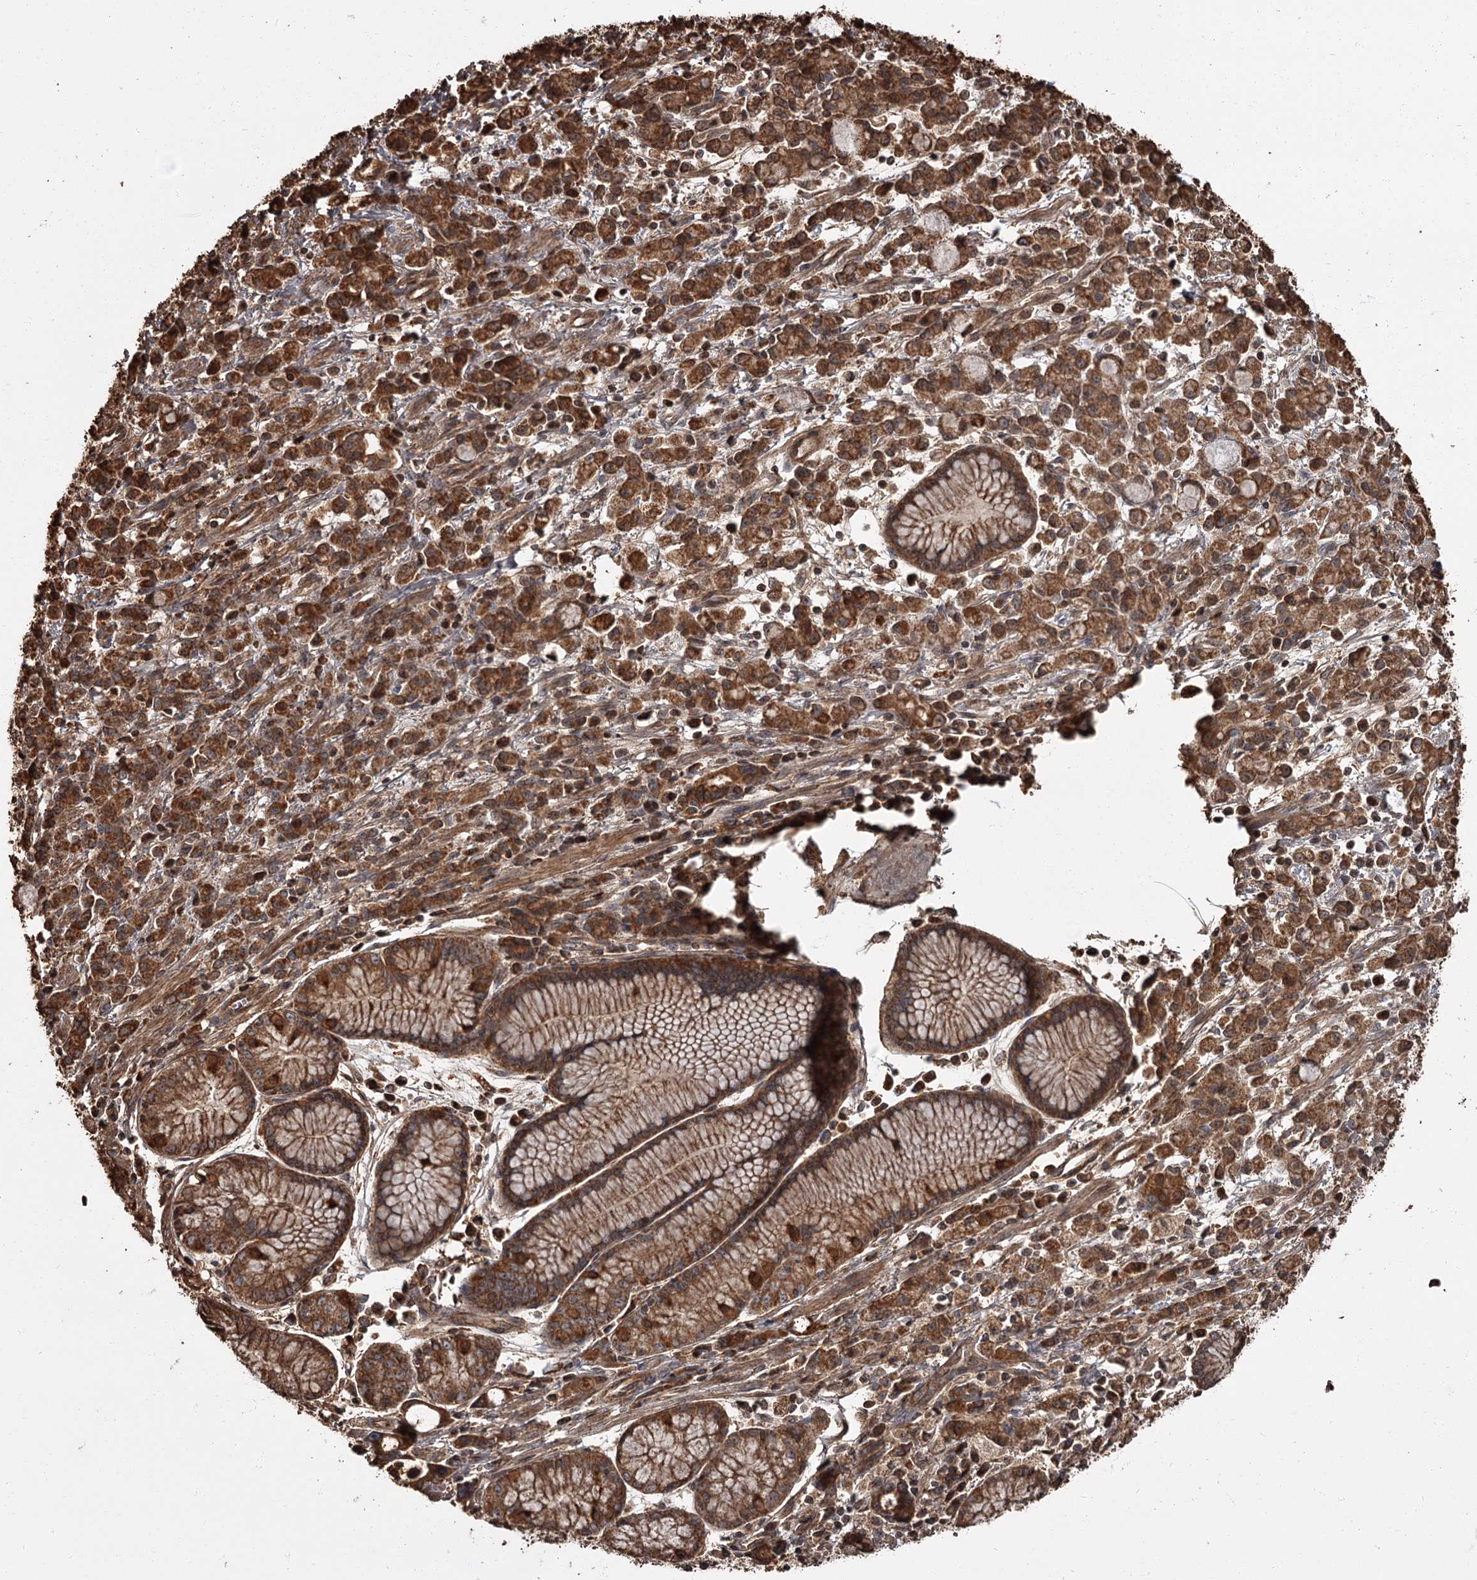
{"staining": {"intensity": "strong", "quantity": ">75%", "location": "cytoplasmic/membranous"}, "tissue": "stomach cancer", "cell_type": "Tumor cells", "image_type": "cancer", "snomed": [{"axis": "morphology", "description": "Adenocarcinoma, NOS"}, {"axis": "topography", "description": "Stomach, lower"}], "caption": "Strong cytoplasmic/membranous positivity for a protein is appreciated in approximately >75% of tumor cells of stomach adenocarcinoma using immunohistochemistry (IHC).", "gene": "THAP9", "patient": {"sex": "female", "age": 43}}